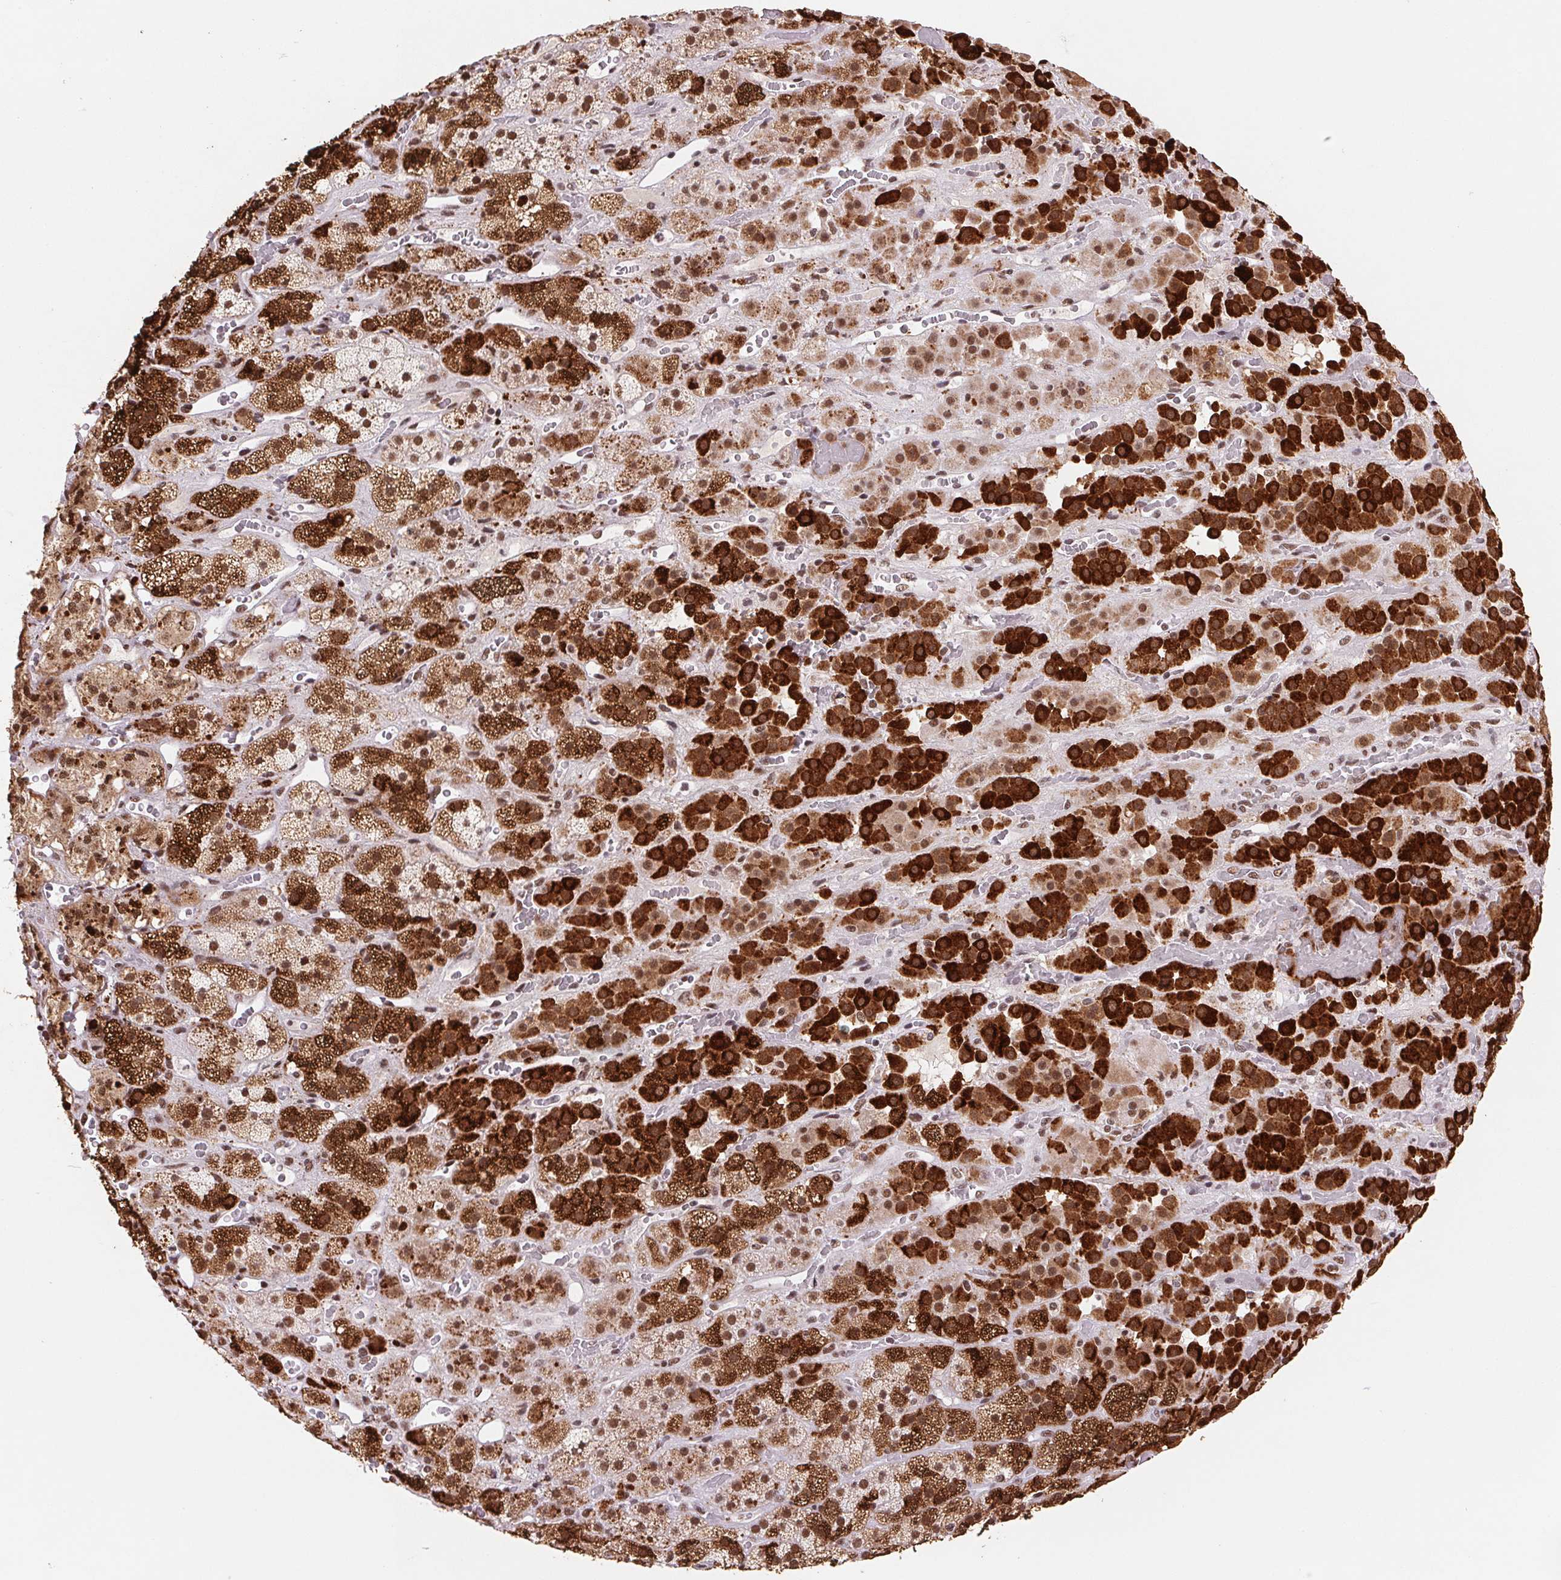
{"staining": {"intensity": "strong", "quantity": ">75%", "location": "cytoplasmic/membranous,nuclear"}, "tissue": "adrenal gland", "cell_type": "Glandular cells", "image_type": "normal", "snomed": [{"axis": "morphology", "description": "Normal tissue, NOS"}, {"axis": "topography", "description": "Adrenal gland"}], "caption": "The immunohistochemical stain labels strong cytoplasmic/membranous,nuclear staining in glandular cells of benign adrenal gland.", "gene": "SNRPG", "patient": {"sex": "male", "age": 57}}